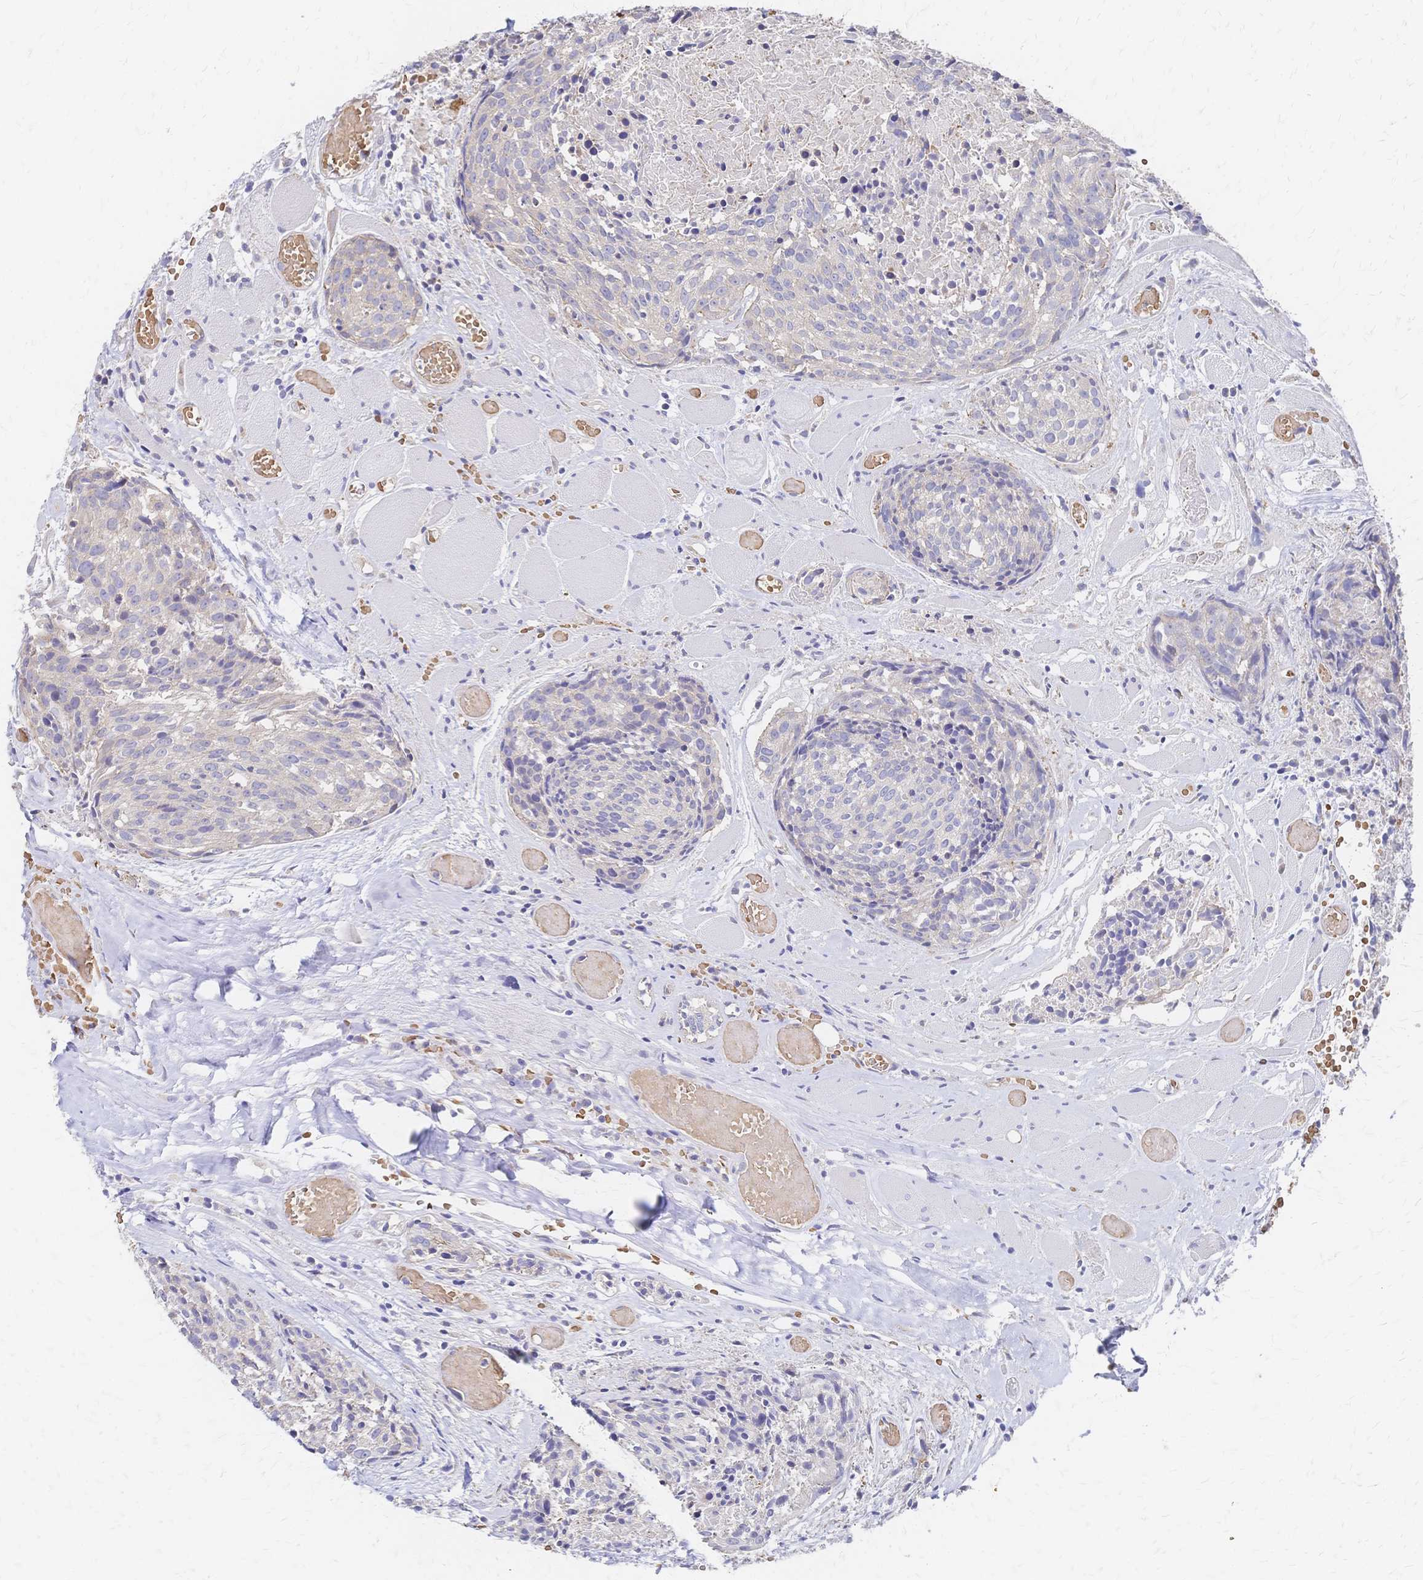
{"staining": {"intensity": "negative", "quantity": "none", "location": "none"}, "tissue": "head and neck cancer", "cell_type": "Tumor cells", "image_type": "cancer", "snomed": [{"axis": "morphology", "description": "Squamous cell carcinoma, NOS"}, {"axis": "topography", "description": "Oral tissue"}, {"axis": "topography", "description": "Head-Neck"}], "caption": "Tumor cells are negative for brown protein staining in head and neck squamous cell carcinoma.", "gene": "SLC5A1", "patient": {"sex": "male", "age": 64}}